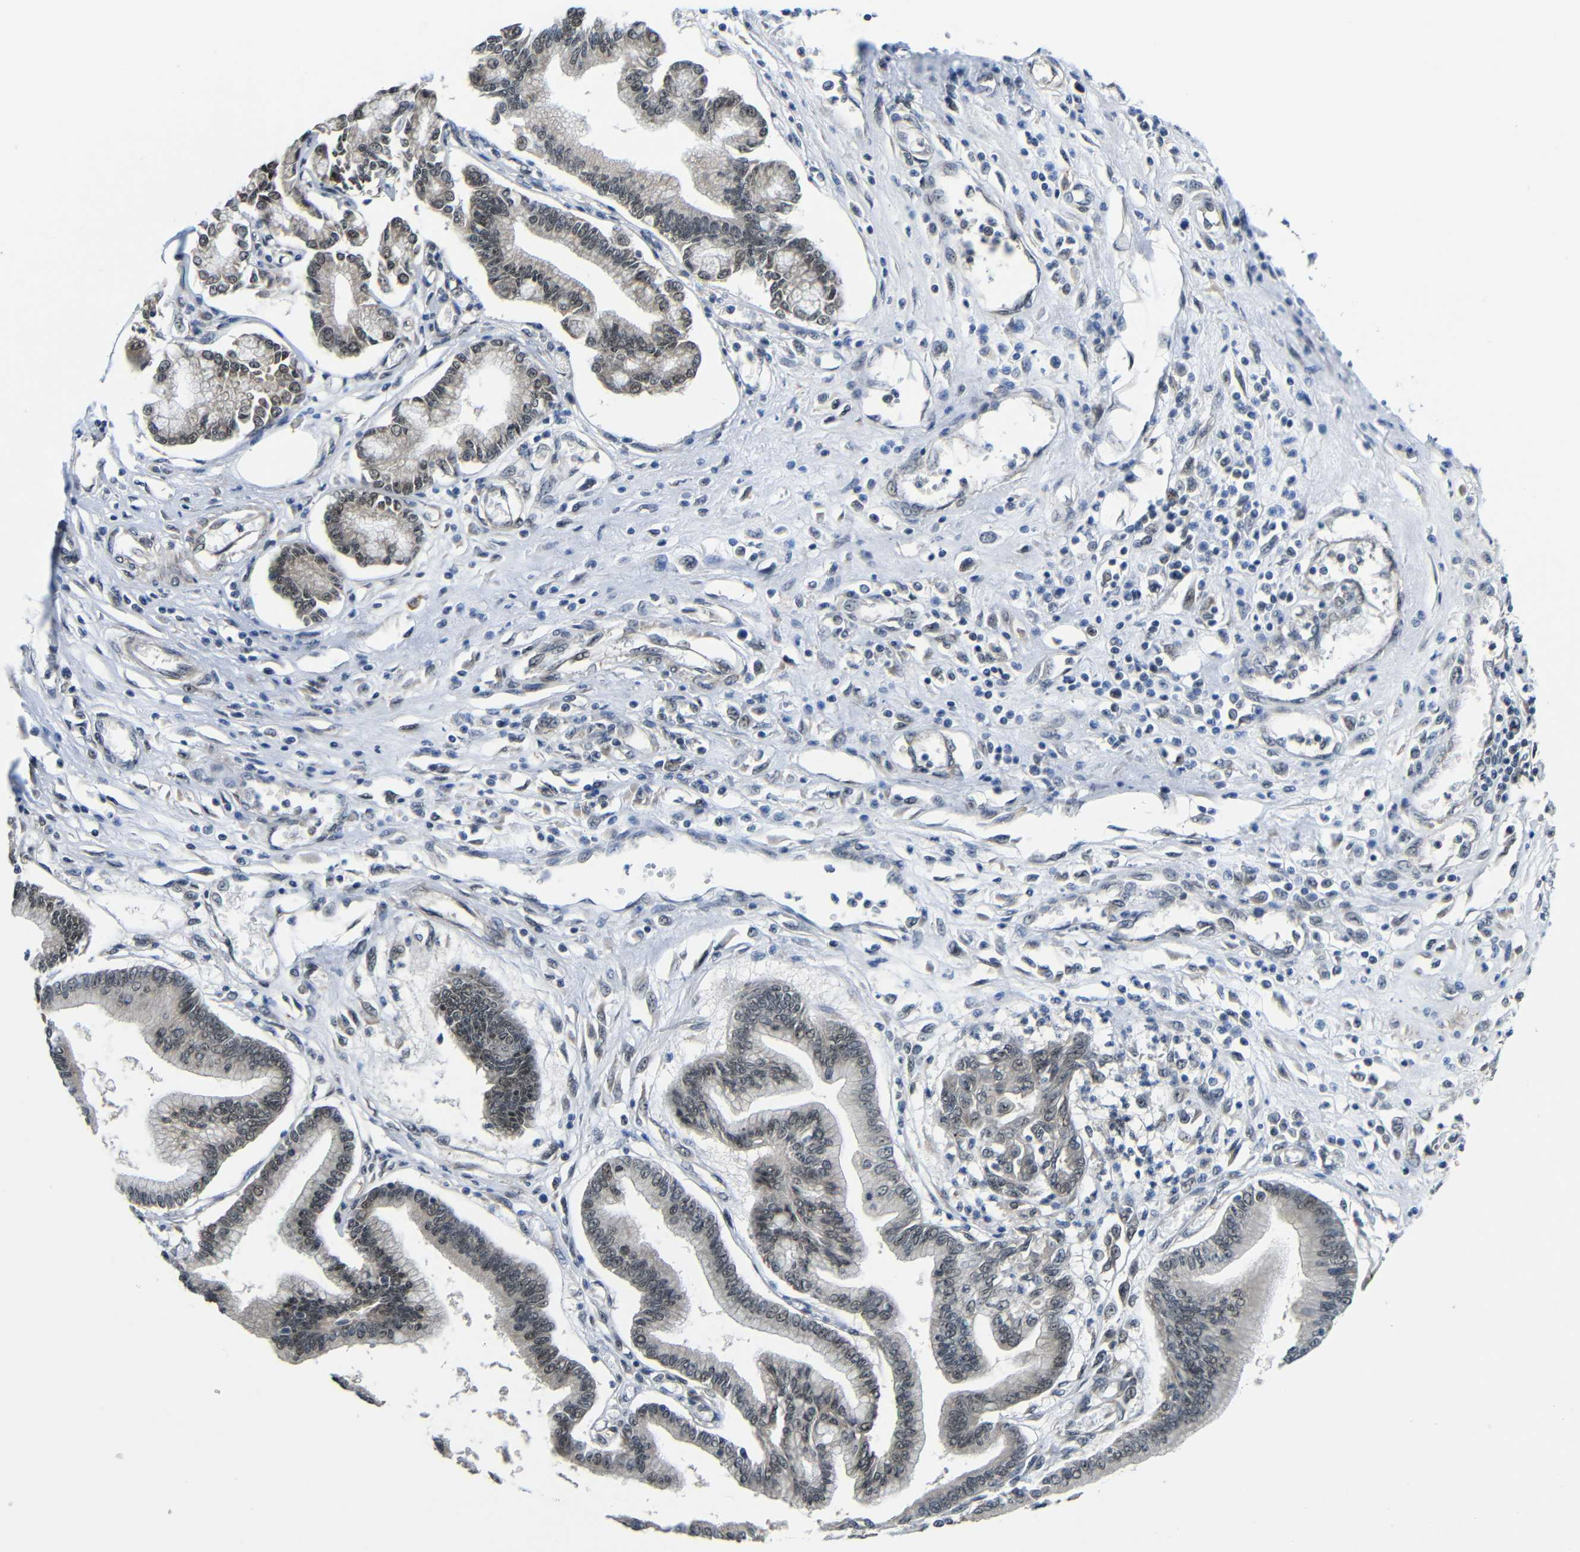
{"staining": {"intensity": "negative", "quantity": "none", "location": "none"}, "tissue": "pancreatic cancer", "cell_type": "Tumor cells", "image_type": "cancer", "snomed": [{"axis": "morphology", "description": "Adenocarcinoma, NOS"}, {"axis": "topography", "description": "Pancreas"}], "caption": "Pancreatic adenocarcinoma stained for a protein using immunohistochemistry demonstrates no positivity tumor cells.", "gene": "FAM172A", "patient": {"sex": "male", "age": 56}}